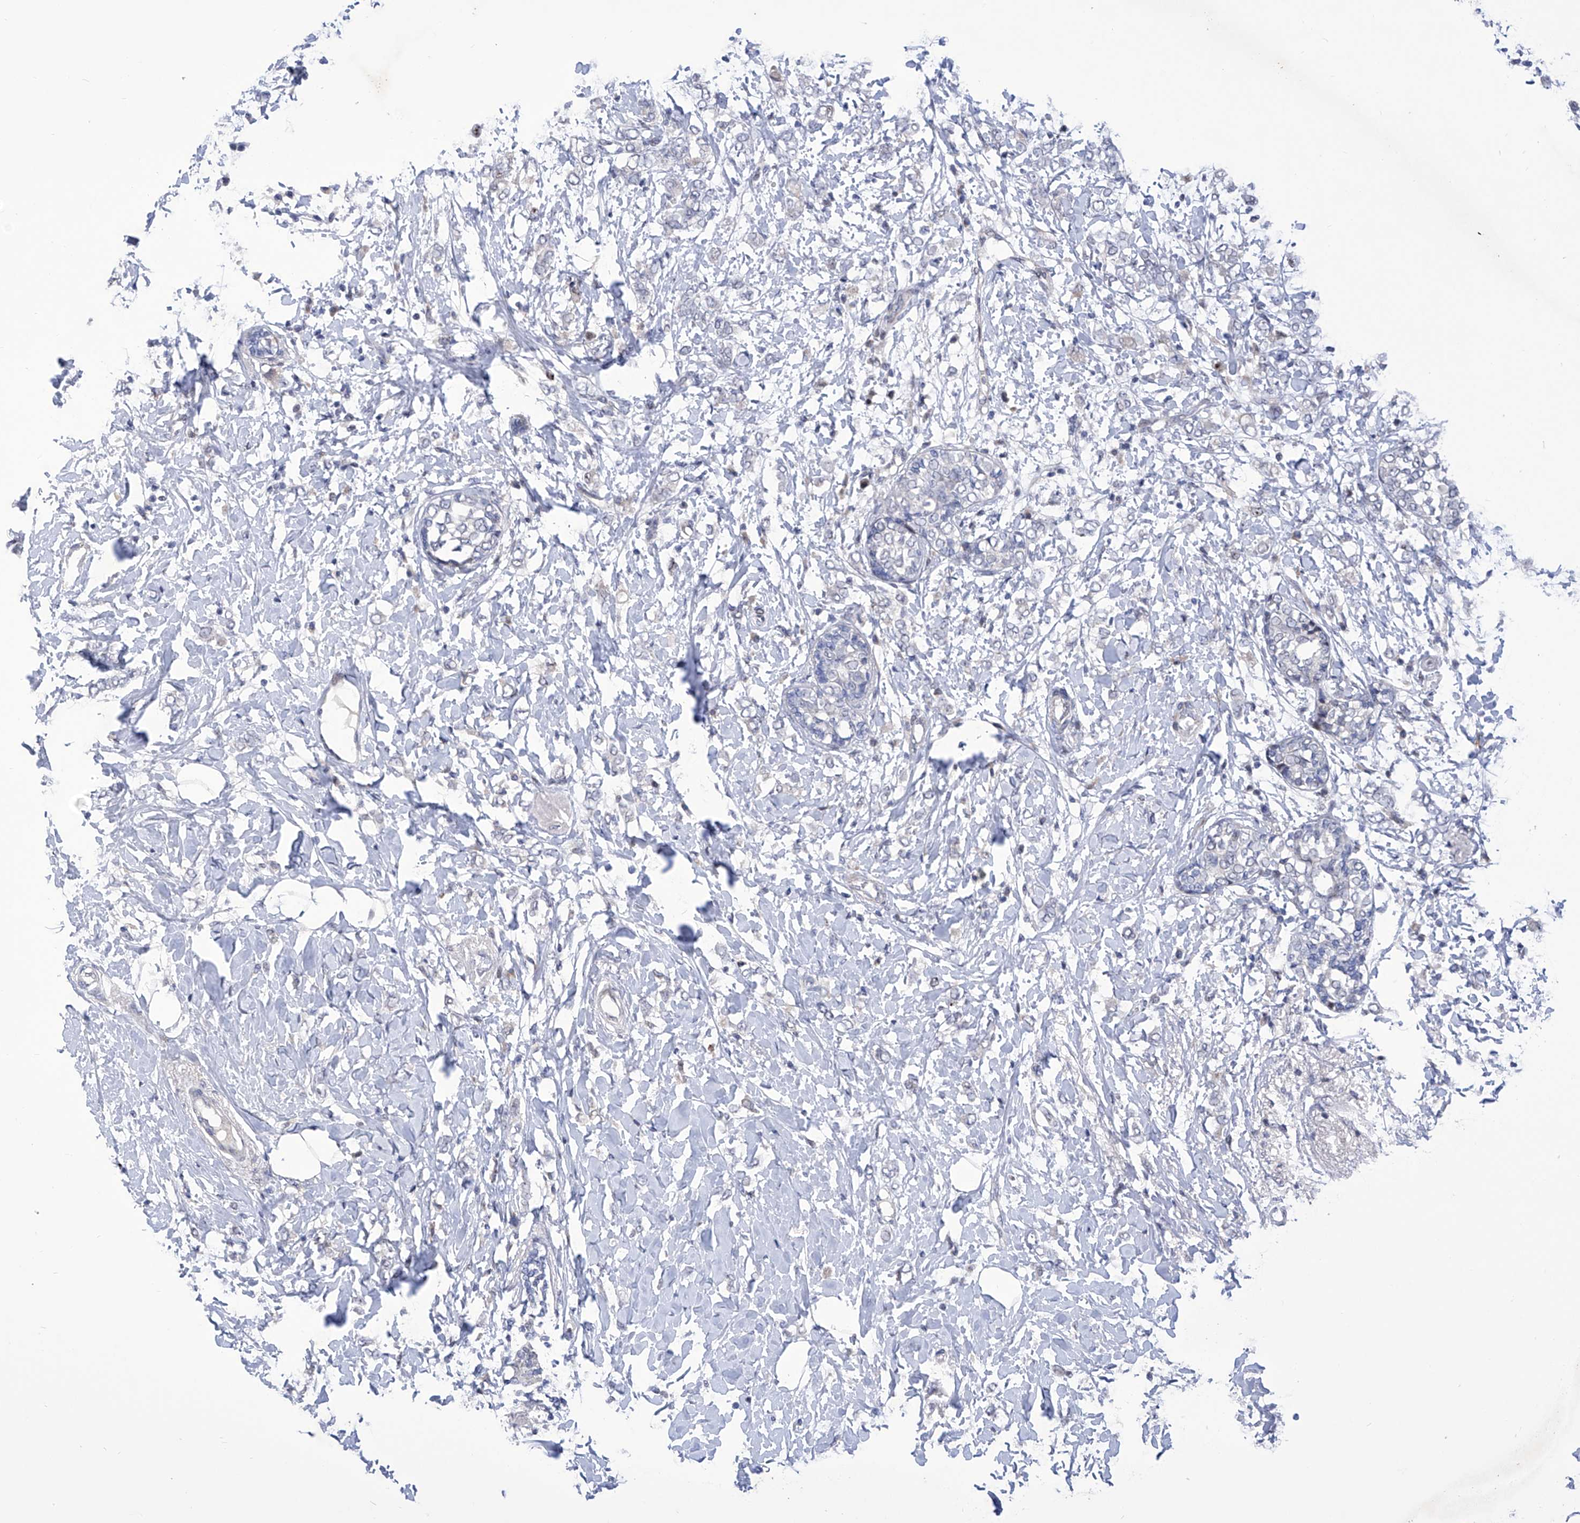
{"staining": {"intensity": "negative", "quantity": "none", "location": "none"}, "tissue": "breast cancer", "cell_type": "Tumor cells", "image_type": "cancer", "snomed": [{"axis": "morphology", "description": "Normal tissue, NOS"}, {"axis": "morphology", "description": "Lobular carcinoma"}, {"axis": "topography", "description": "Breast"}], "caption": "Breast cancer (lobular carcinoma) stained for a protein using immunohistochemistry (IHC) reveals no expression tumor cells.", "gene": "NUFIP1", "patient": {"sex": "female", "age": 47}}